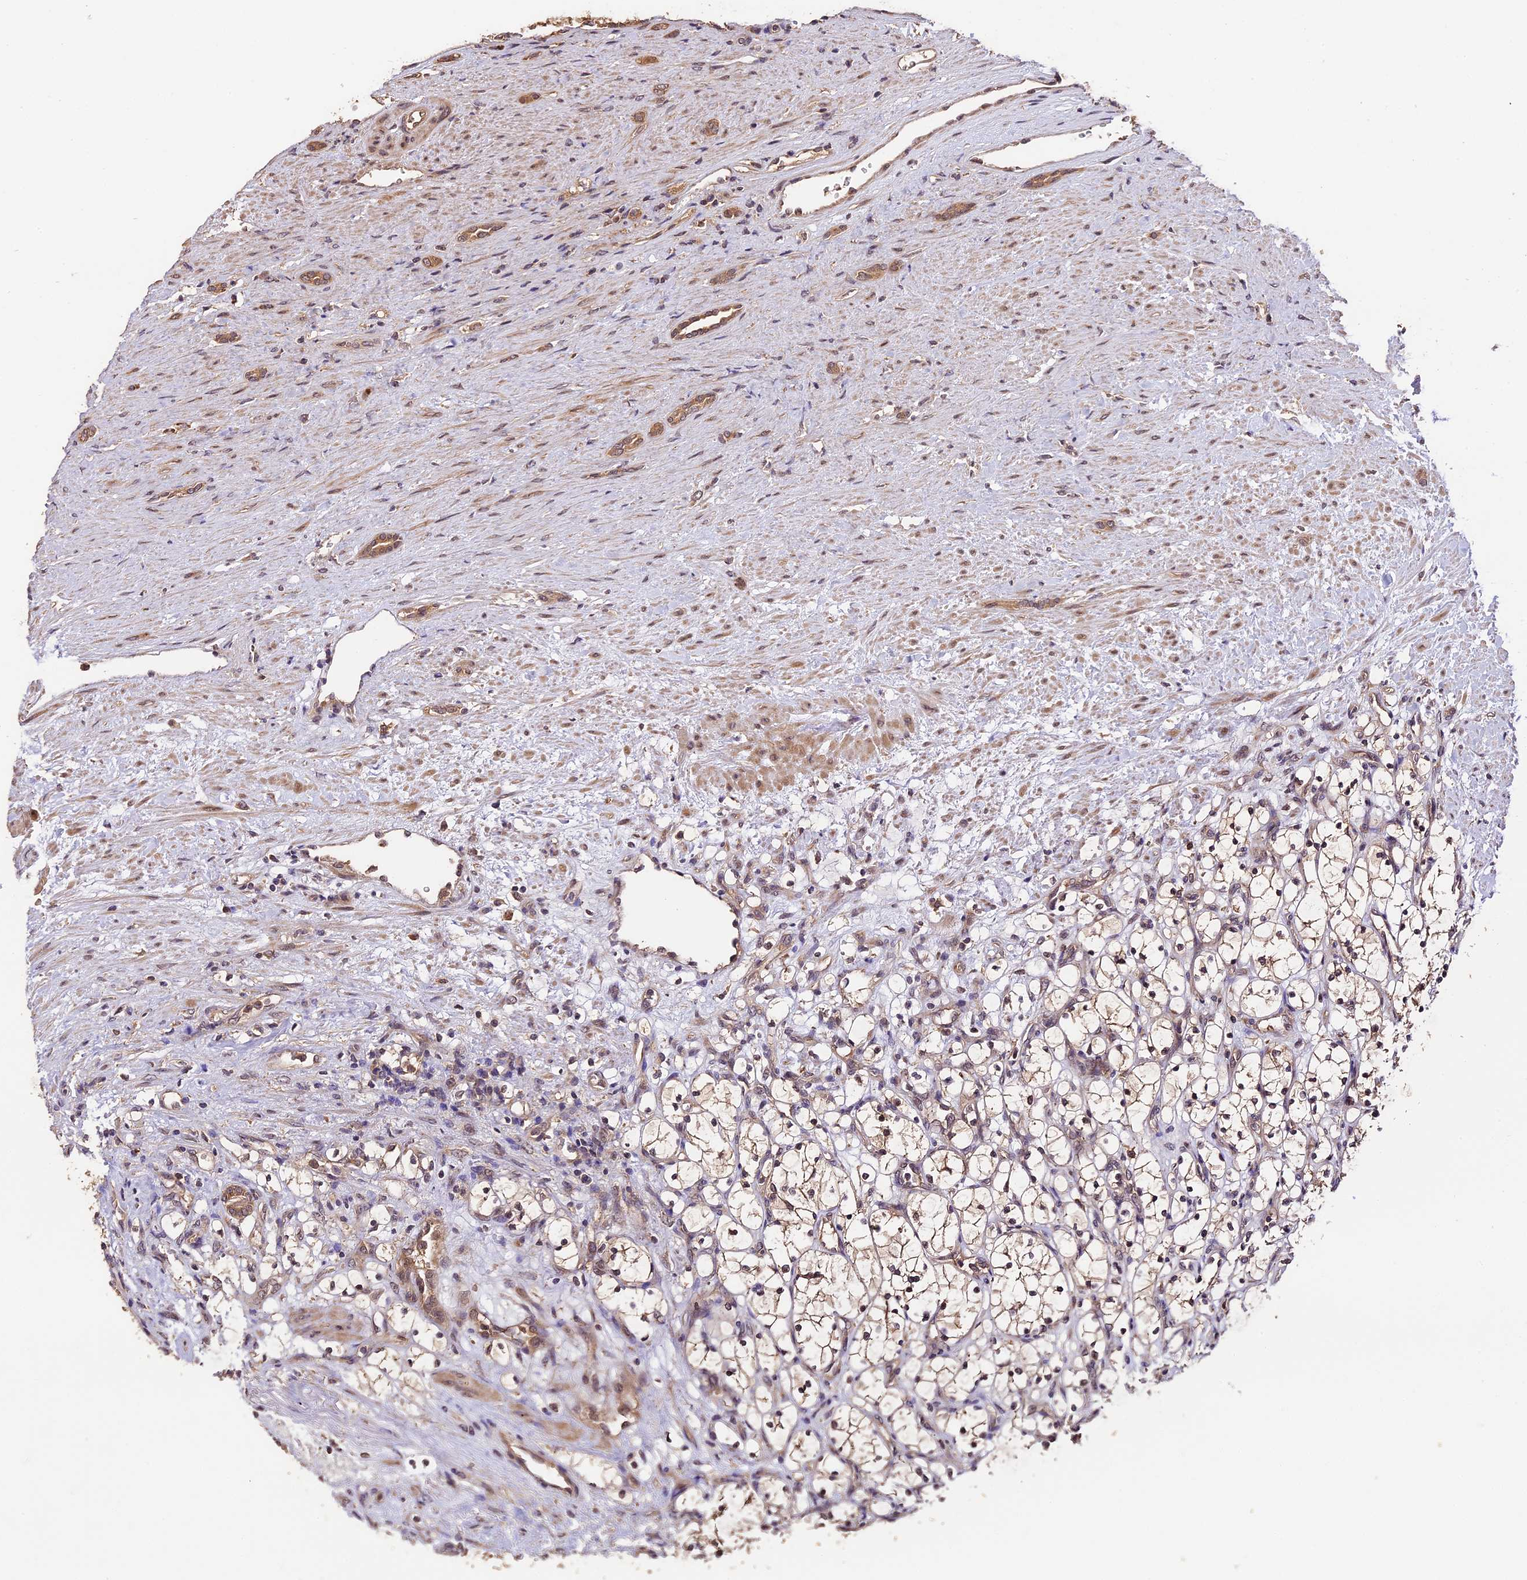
{"staining": {"intensity": "weak", "quantity": "25%-75%", "location": "cytoplasmic/membranous,nuclear"}, "tissue": "renal cancer", "cell_type": "Tumor cells", "image_type": "cancer", "snomed": [{"axis": "morphology", "description": "Adenocarcinoma, NOS"}, {"axis": "topography", "description": "Kidney"}], "caption": "This is an image of immunohistochemistry staining of renal adenocarcinoma, which shows weak expression in the cytoplasmic/membranous and nuclear of tumor cells.", "gene": "TRMT1", "patient": {"sex": "female", "age": 69}}